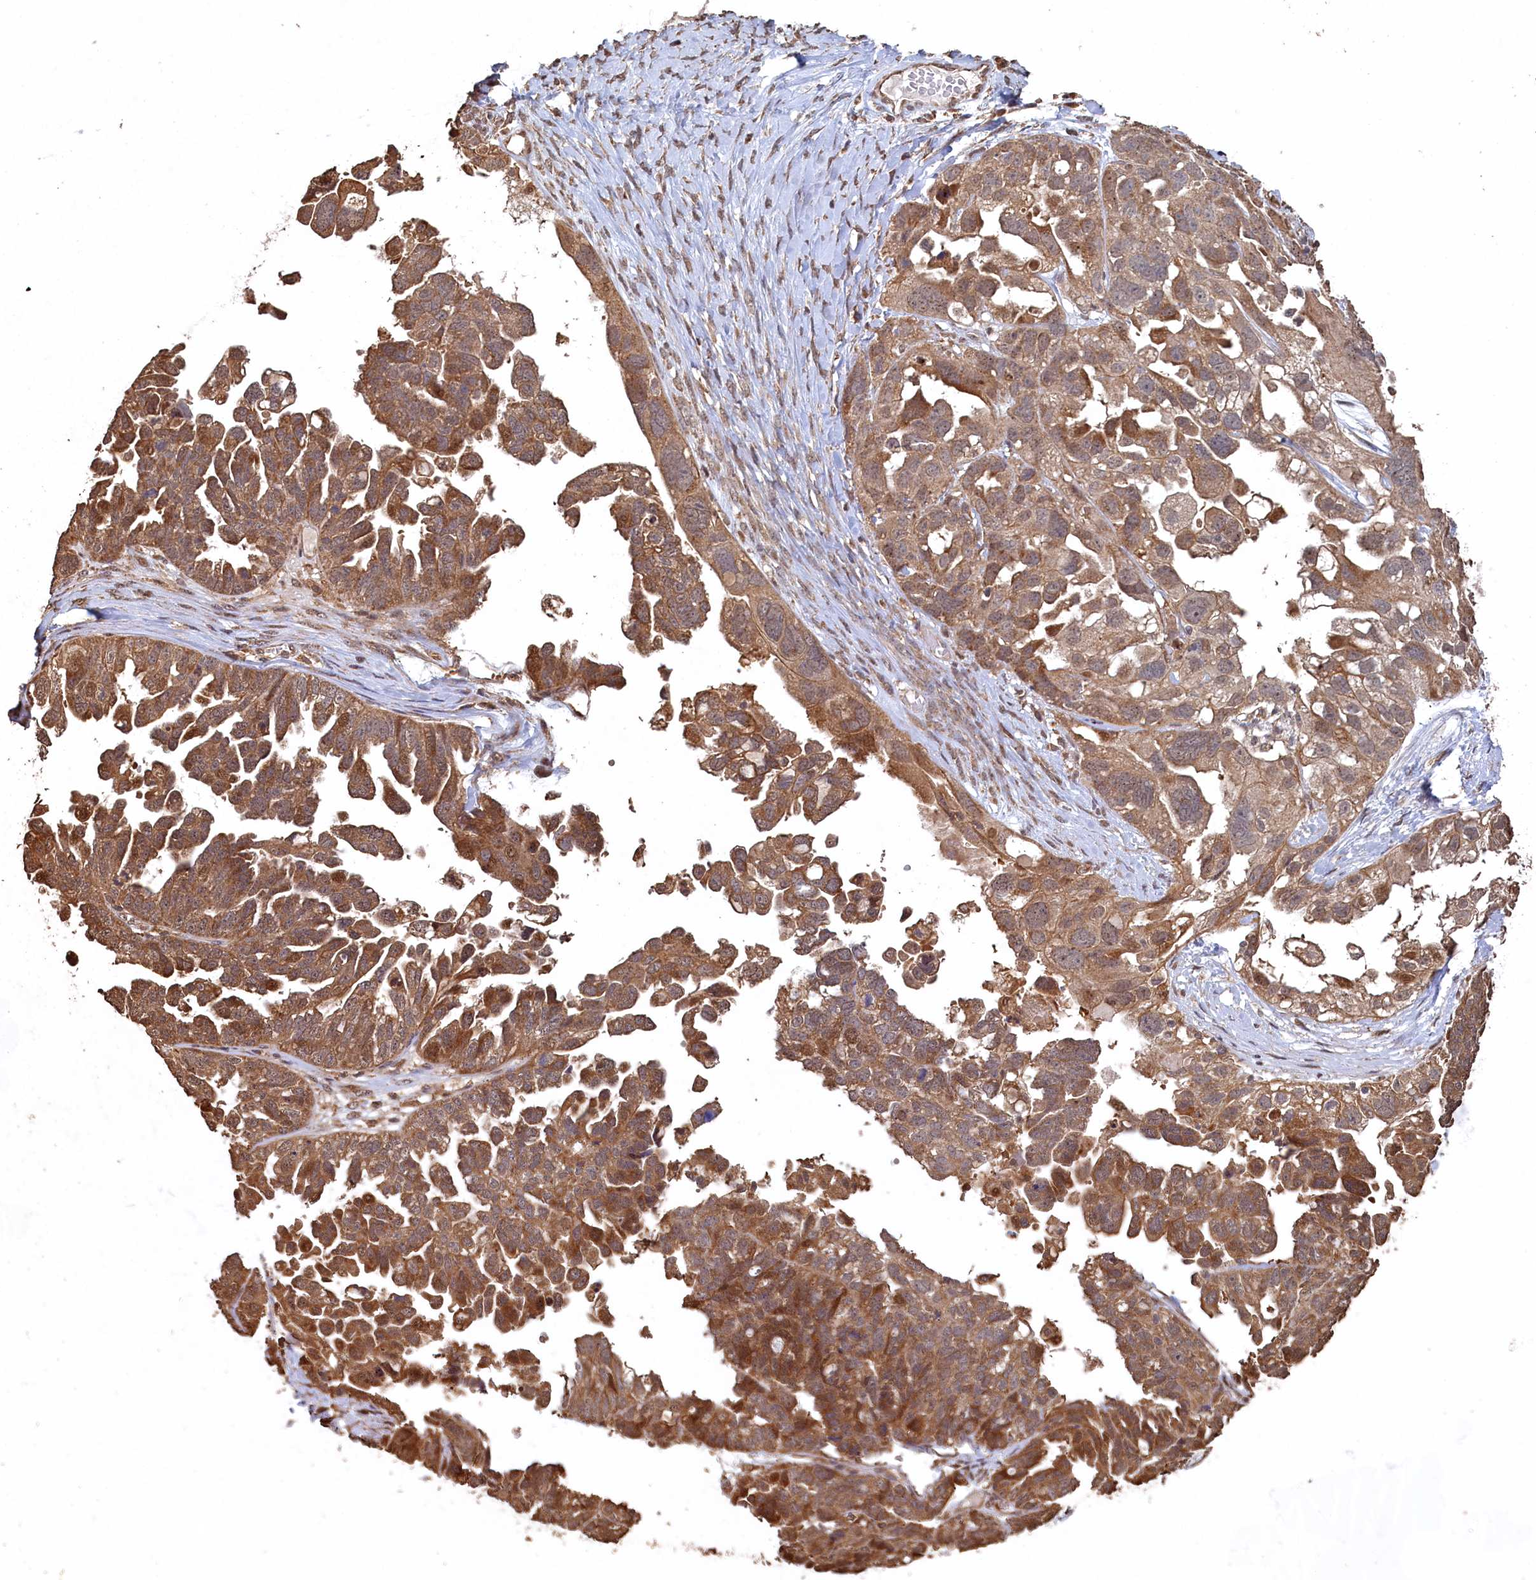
{"staining": {"intensity": "moderate", "quantity": ">75%", "location": "cytoplasmic/membranous"}, "tissue": "ovarian cancer", "cell_type": "Tumor cells", "image_type": "cancer", "snomed": [{"axis": "morphology", "description": "Cystadenocarcinoma, serous, NOS"}, {"axis": "topography", "description": "Ovary"}], "caption": "Protein staining of ovarian serous cystadenocarcinoma tissue shows moderate cytoplasmic/membranous expression in approximately >75% of tumor cells.", "gene": "PIGN", "patient": {"sex": "female", "age": 79}}